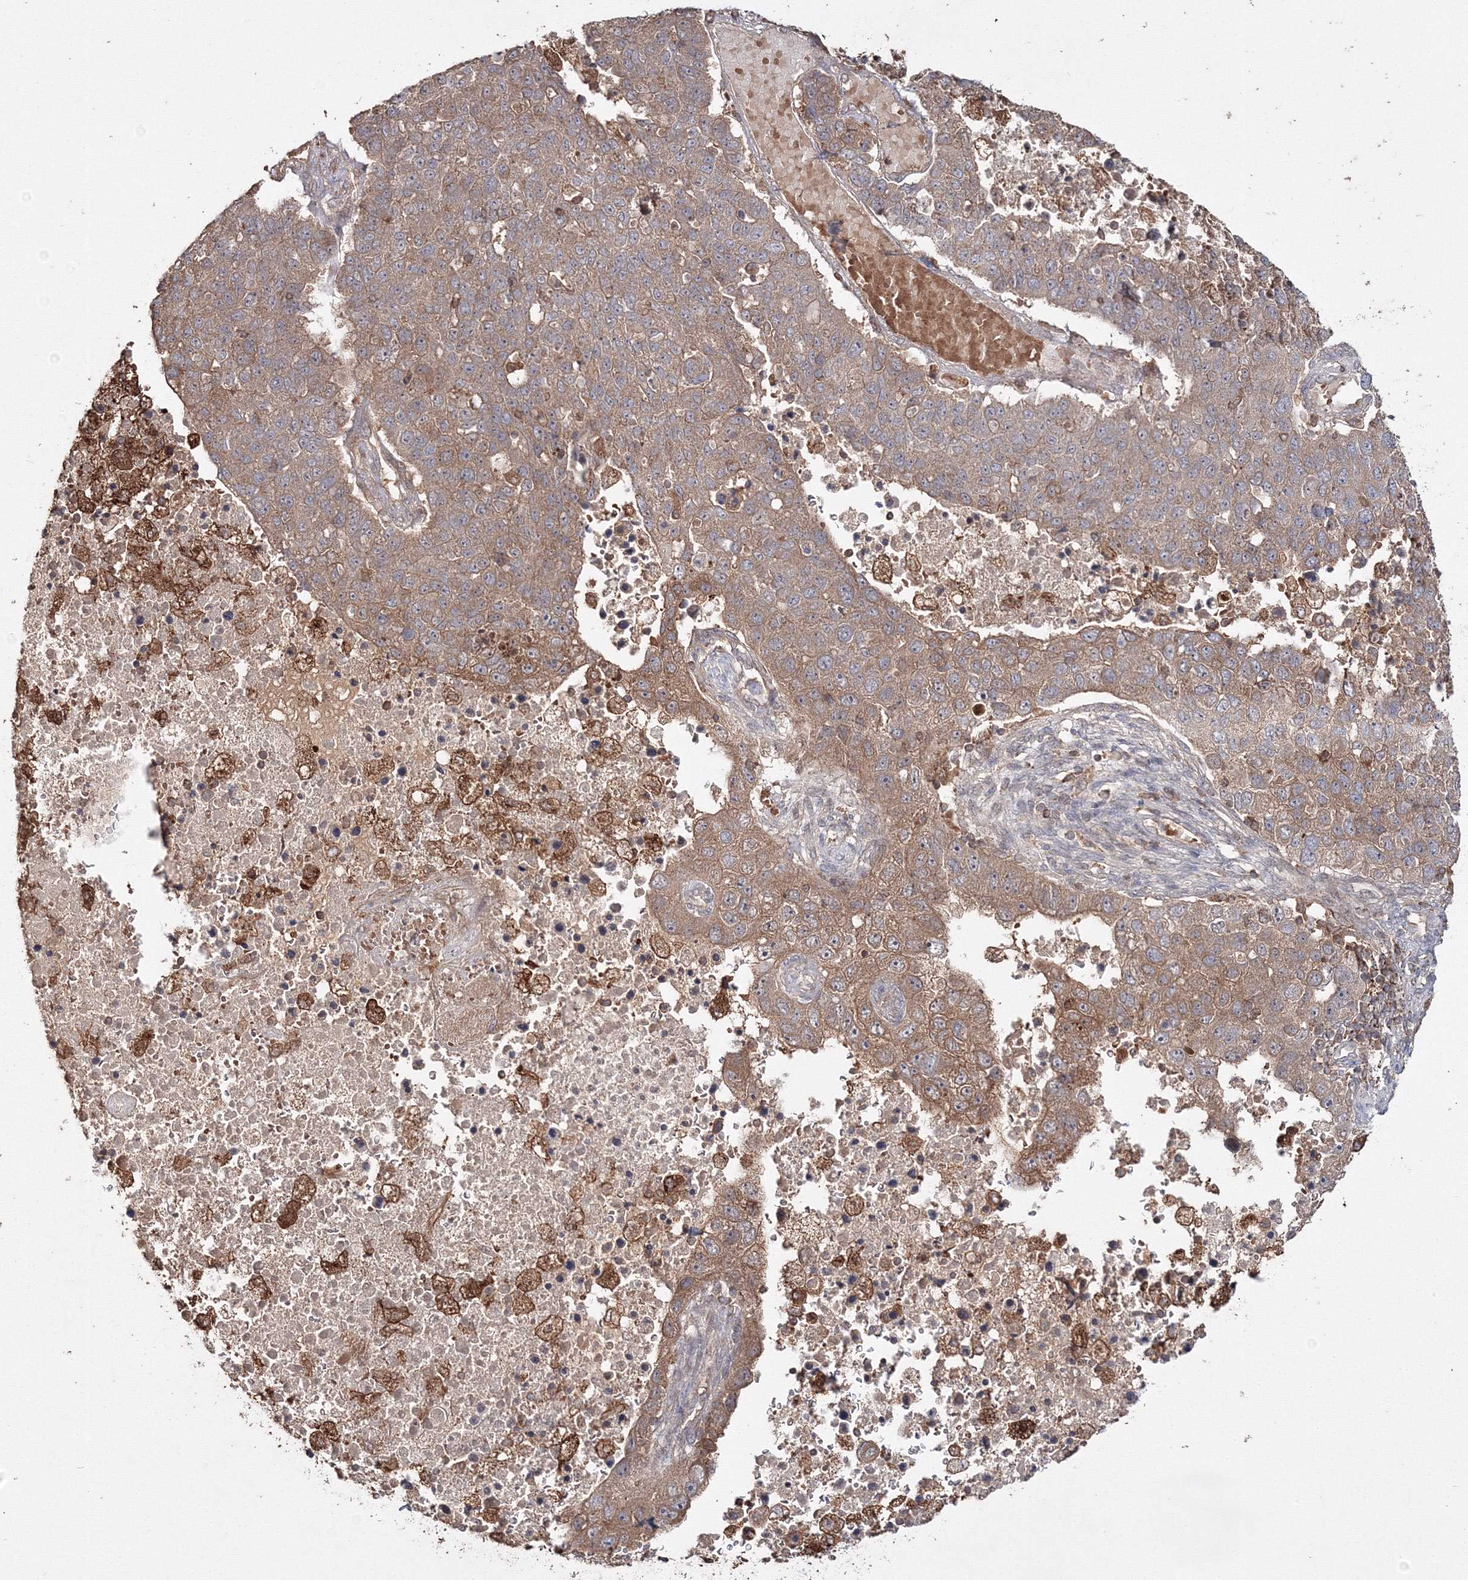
{"staining": {"intensity": "moderate", "quantity": "25%-75%", "location": "cytoplasmic/membranous"}, "tissue": "pancreatic cancer", "cell_type": "Tumor cells", "image_type": "cancer", "snomed": [{"axis": "morphology", "description": "Adenocarcinoma, NOS"}, {"axis": "topography", "description": "Pancreas"}], "caption": "The immunohistochemical stain shows moderate cytoplasmic/membranous expression in tumor cells of pancreatic cancer (adenocarcinoma) tissue.", "gene": "DDO", "patient": {"sex": "female", "age": 61}}